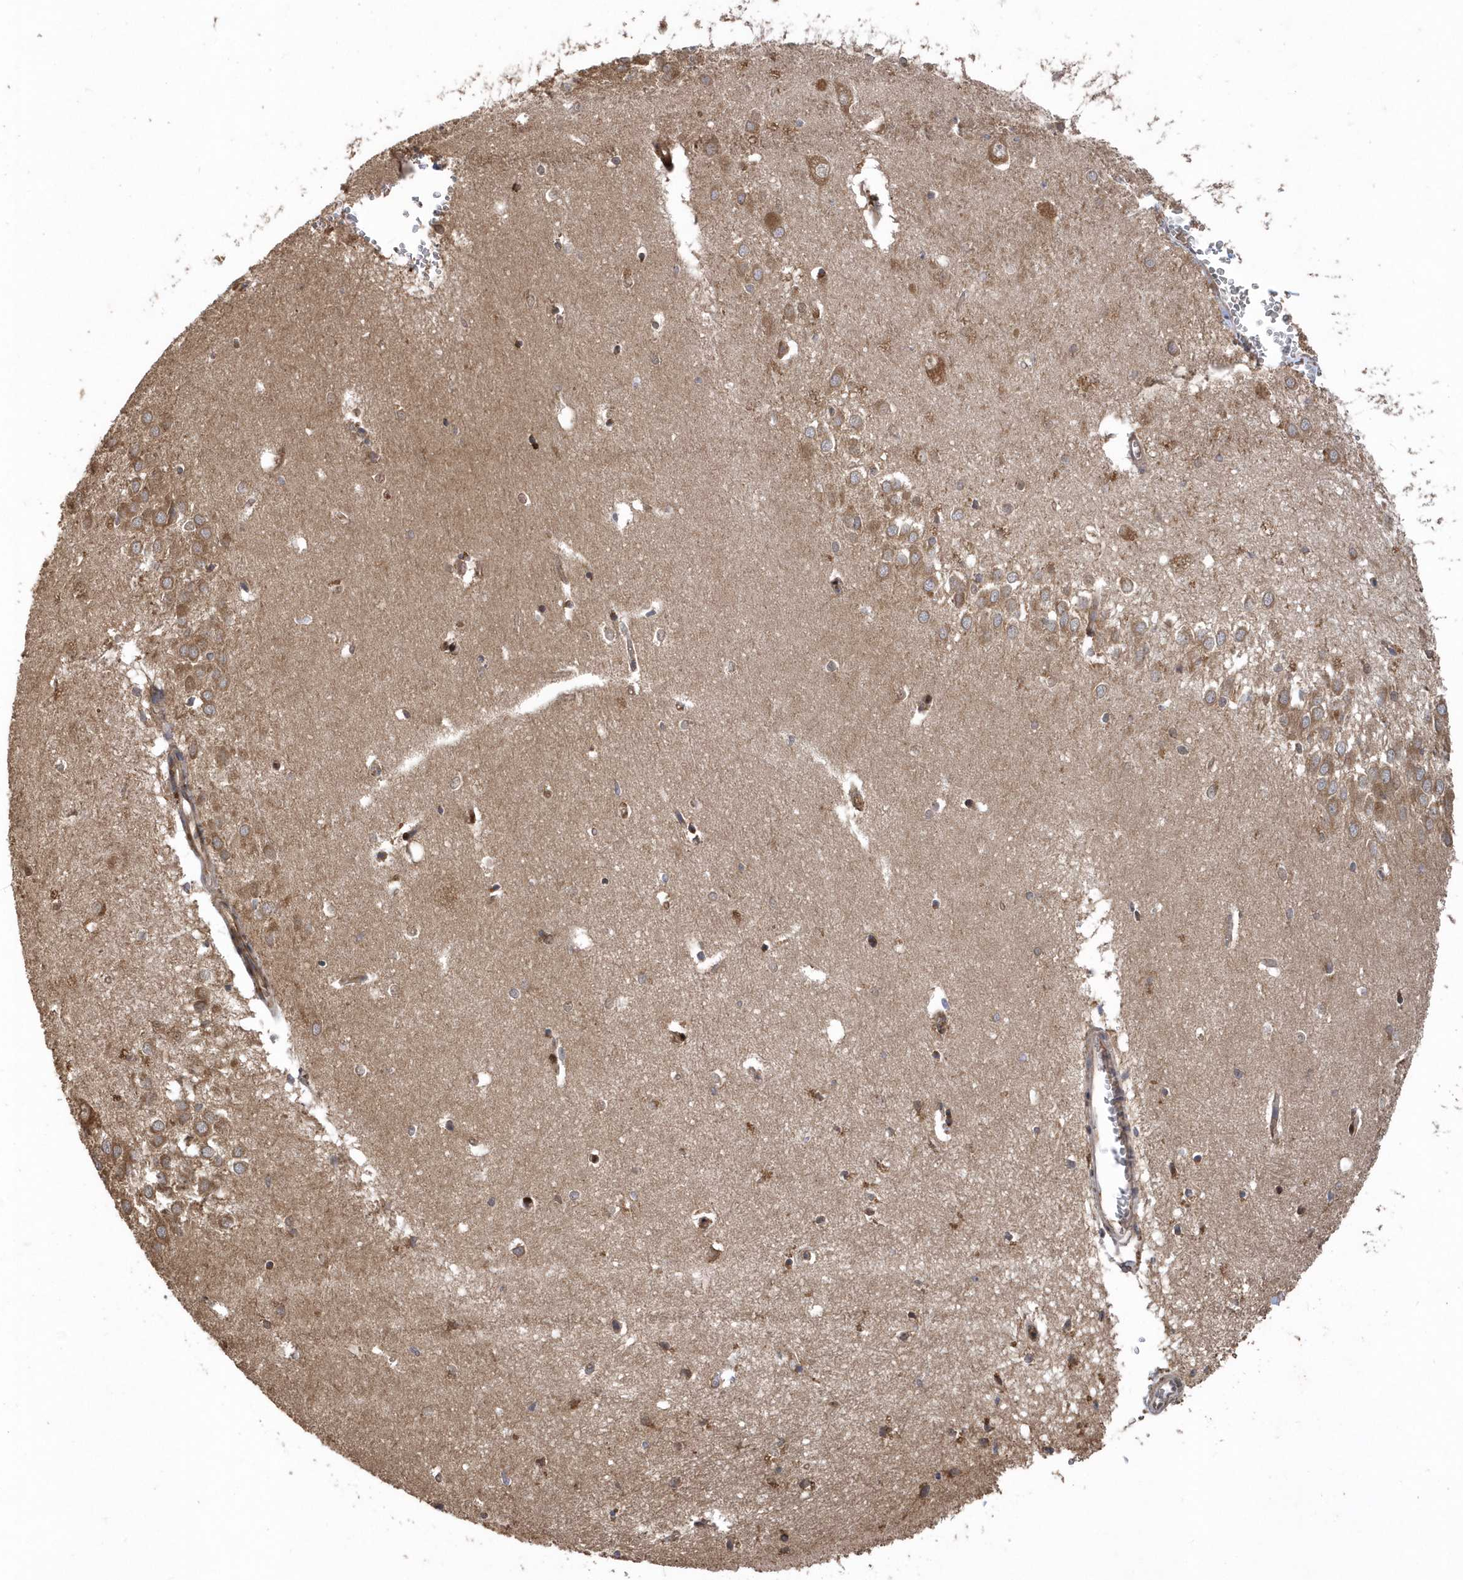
{"staining": {"intensity": "strong", "quantity": ">75%", "location": "cytoplasmic/membranous"}, "tissue": "hippocampus", "cell_type": "Glial cells", "image_type": "normal", "snomed": [{"axis": "morphology", "description": "Normal tissue, NOS"}, {"axis": "topography", "description": "Hippocampus"}], "caption": "Protein staining of normal hippocampus reveals strong cytoplasmic/membranous staining in approximately >75% of glial cells.", "gene": "WASHC5", "patient": {"sex": "female", "age": 64}}